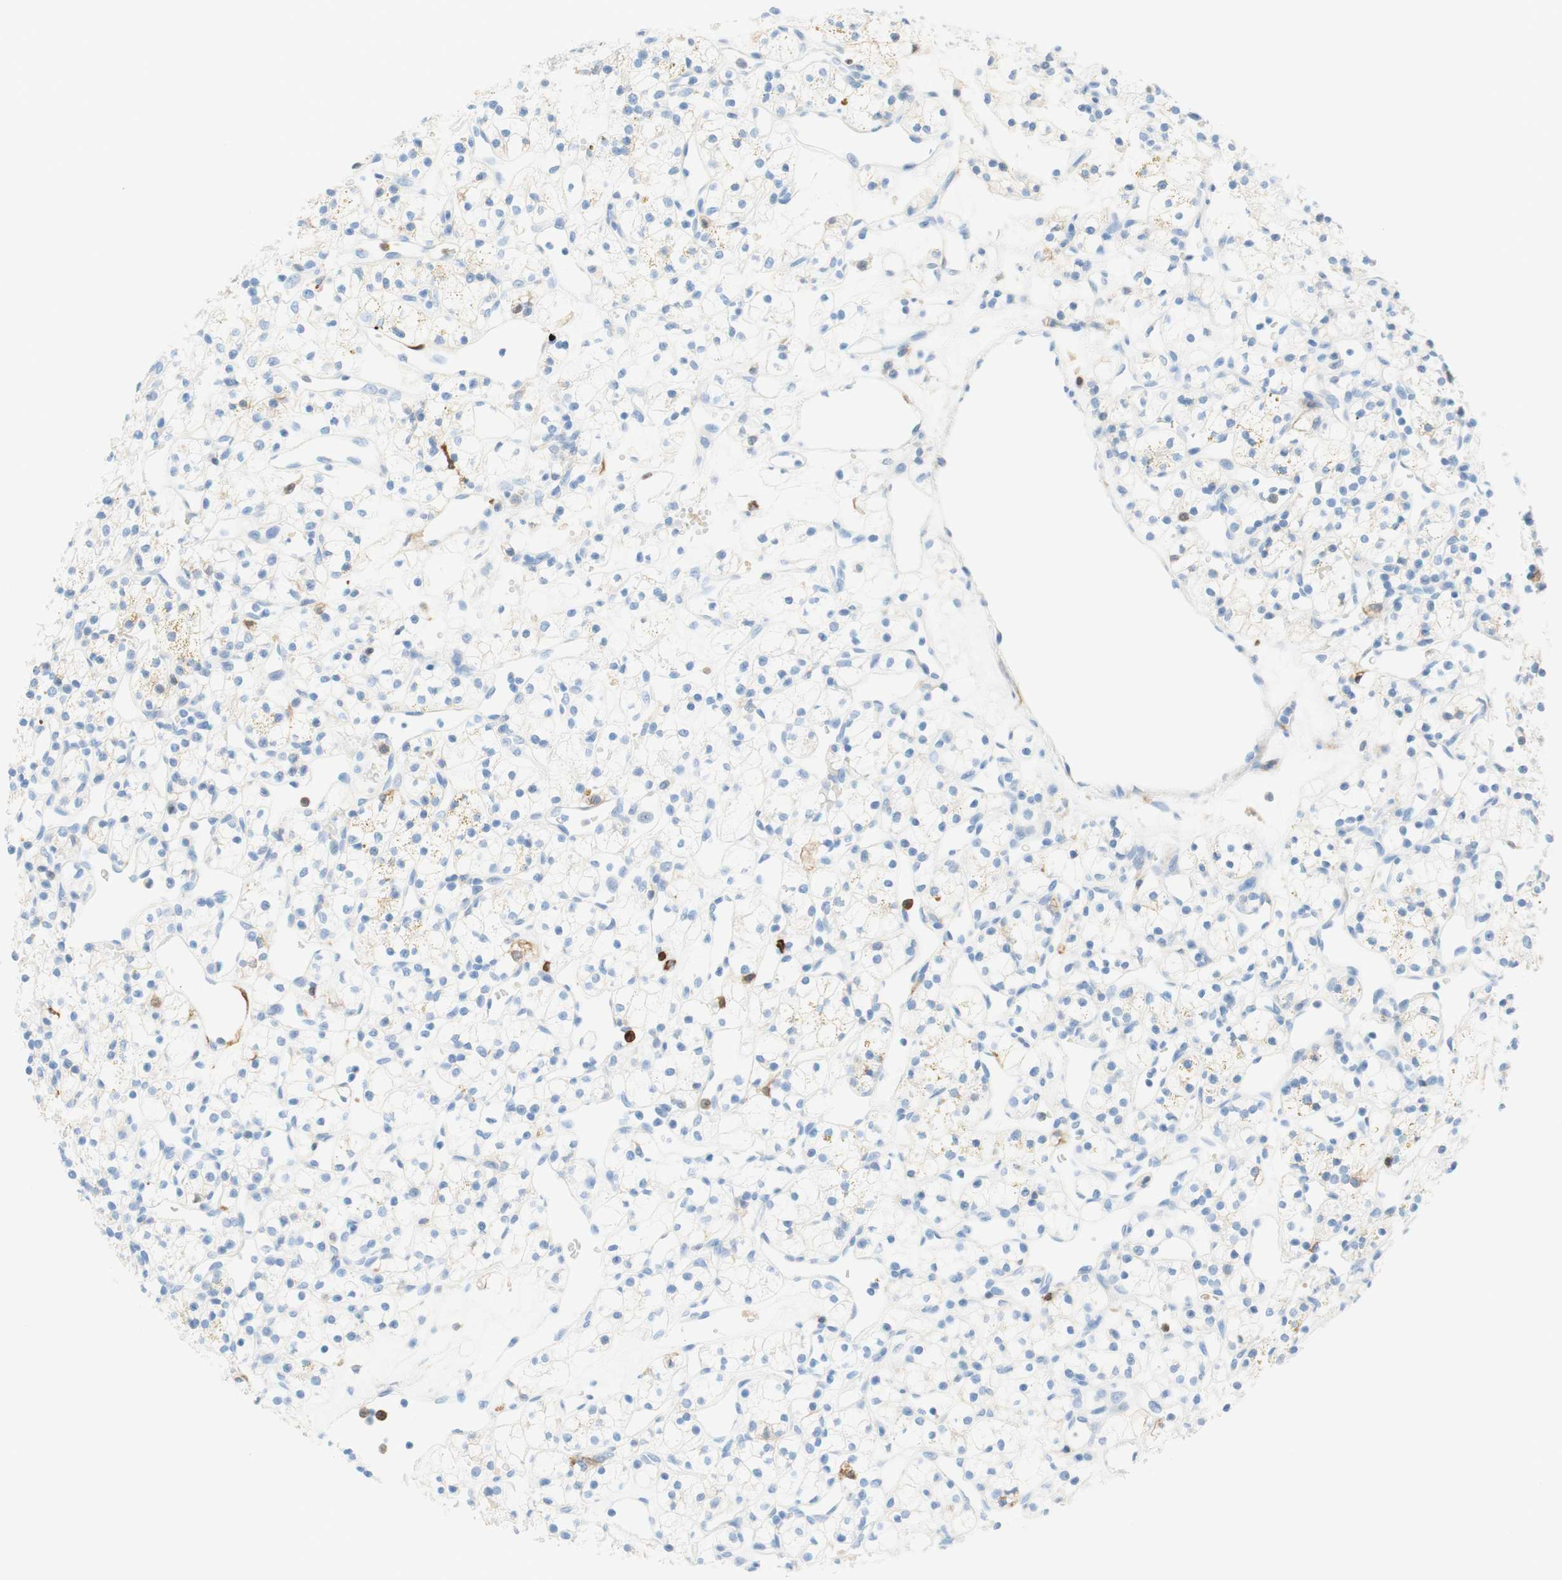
{"staining": {"intensity": "negative", "quantity": "none", "location": "none"}, "tissue": "renal cancer", "cell_type": "Tumor cells", "image_type": "cancer", "snomed": [{"axis": "morphology", "description": "Adenocarcinoma, NOS"}, {"axis": "topography", "description": "Kidney"}], "caption": "This micrograph is of renal cancer (adenocarcinoma) stained with immunohistochemistry (IHC) to label a protein in brown with the nuclei are counter-stained blue. There is no expression in tumor cells.", "gene": "STMN1", "patient": {"sex": "female", "age": 60}}